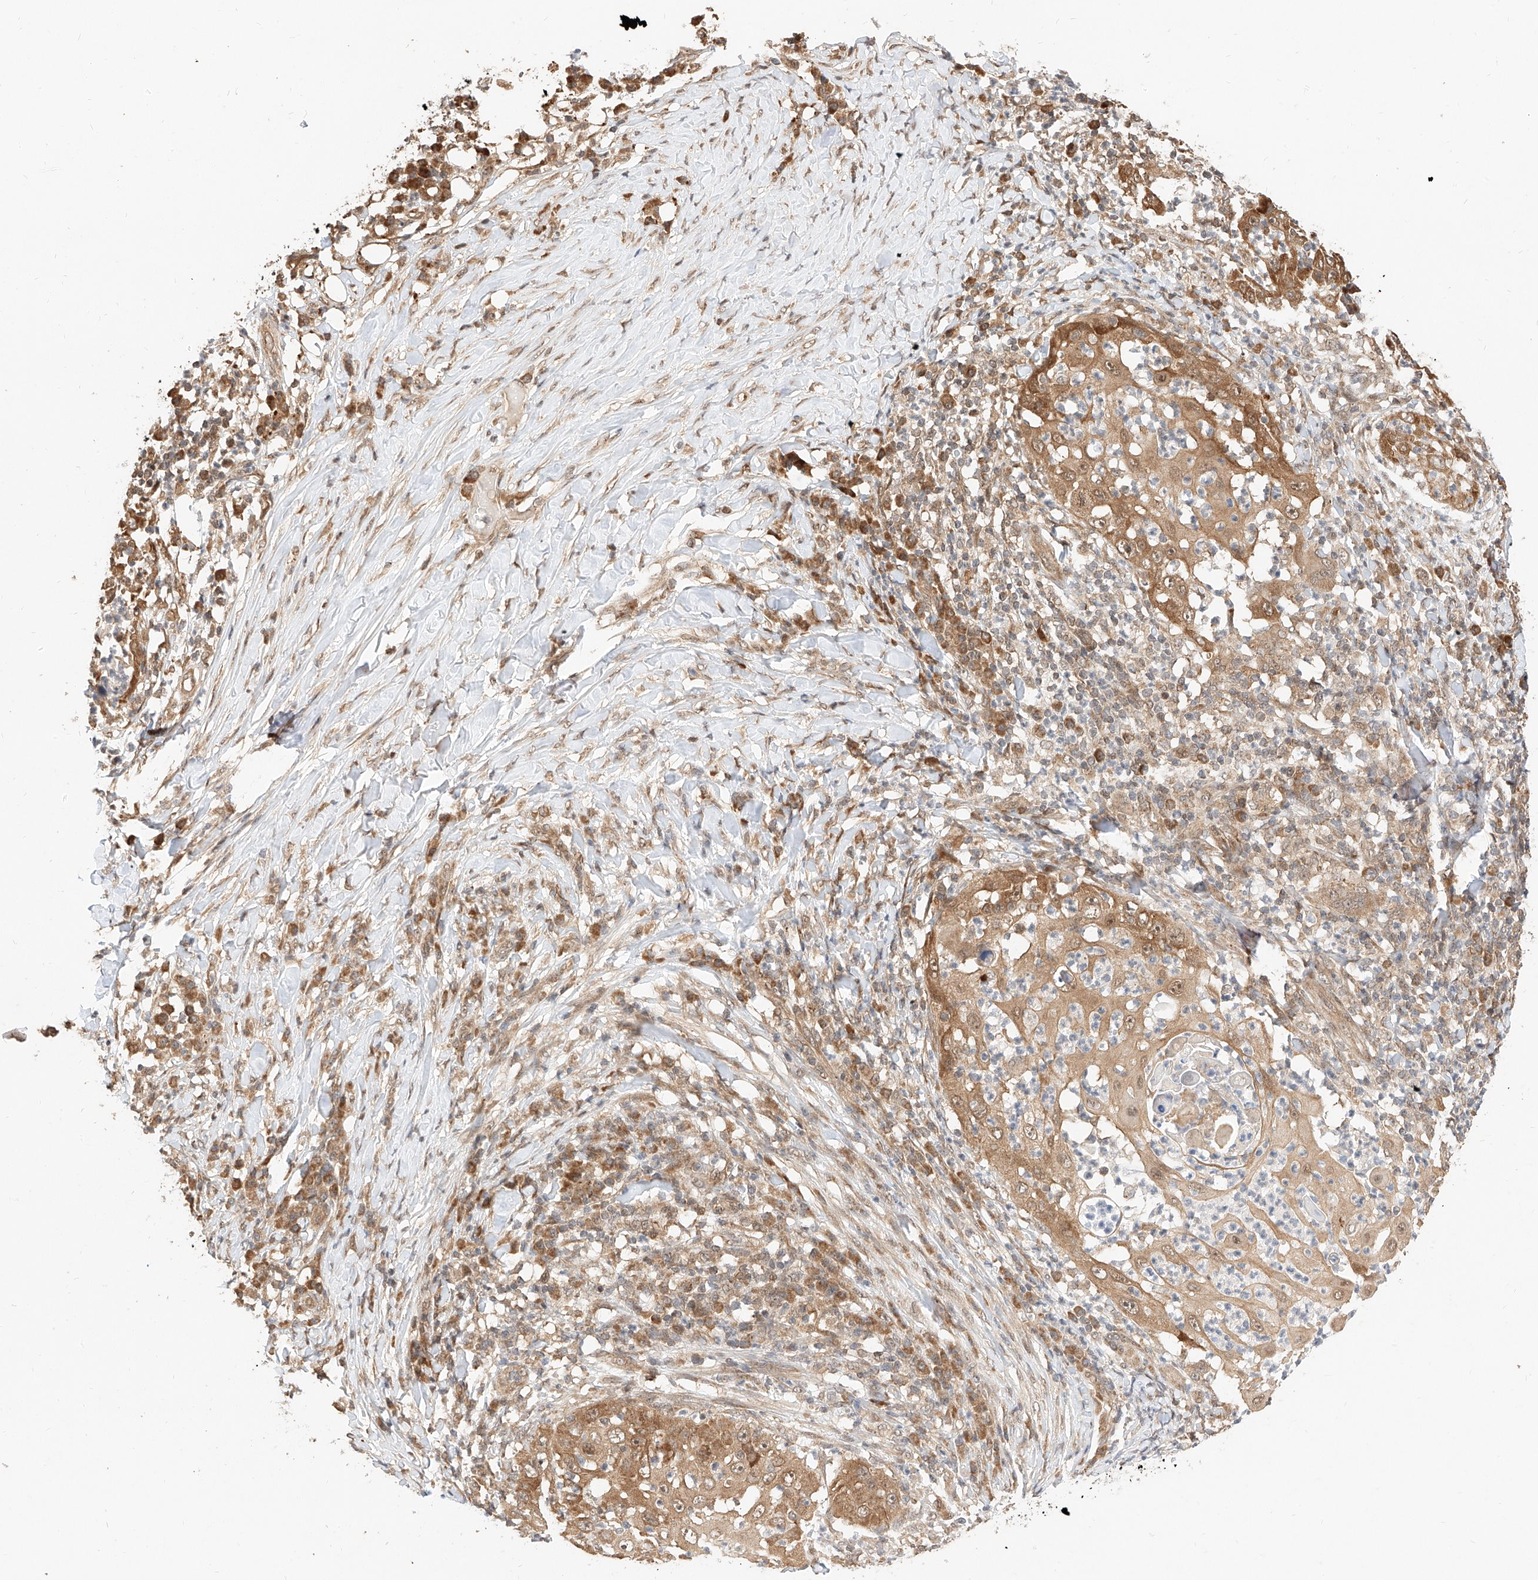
{"staining": {"intensity": "moderate", "quantity": ">75%", "location": "cytoplasmic/membranous,nuclear"}, "tissue": "skin cancer", "cell_type": "Tumor cells", "image_type": "cancer", "snomed": [{"axis": "morphology", "description": "Squamous cell carcinoma, NOS"}, {"axis": "topography", "description": "Skin"}], "caption": "Human skin cancer (squamous cell carcinoma) stained with a brown dye demonstrates moderate cytoplasmic/membranous and nuclear positive staining in about >75% of tumor cells.", "gene": "EIF4H", "patient": {"sex": "female", "age": 44}}